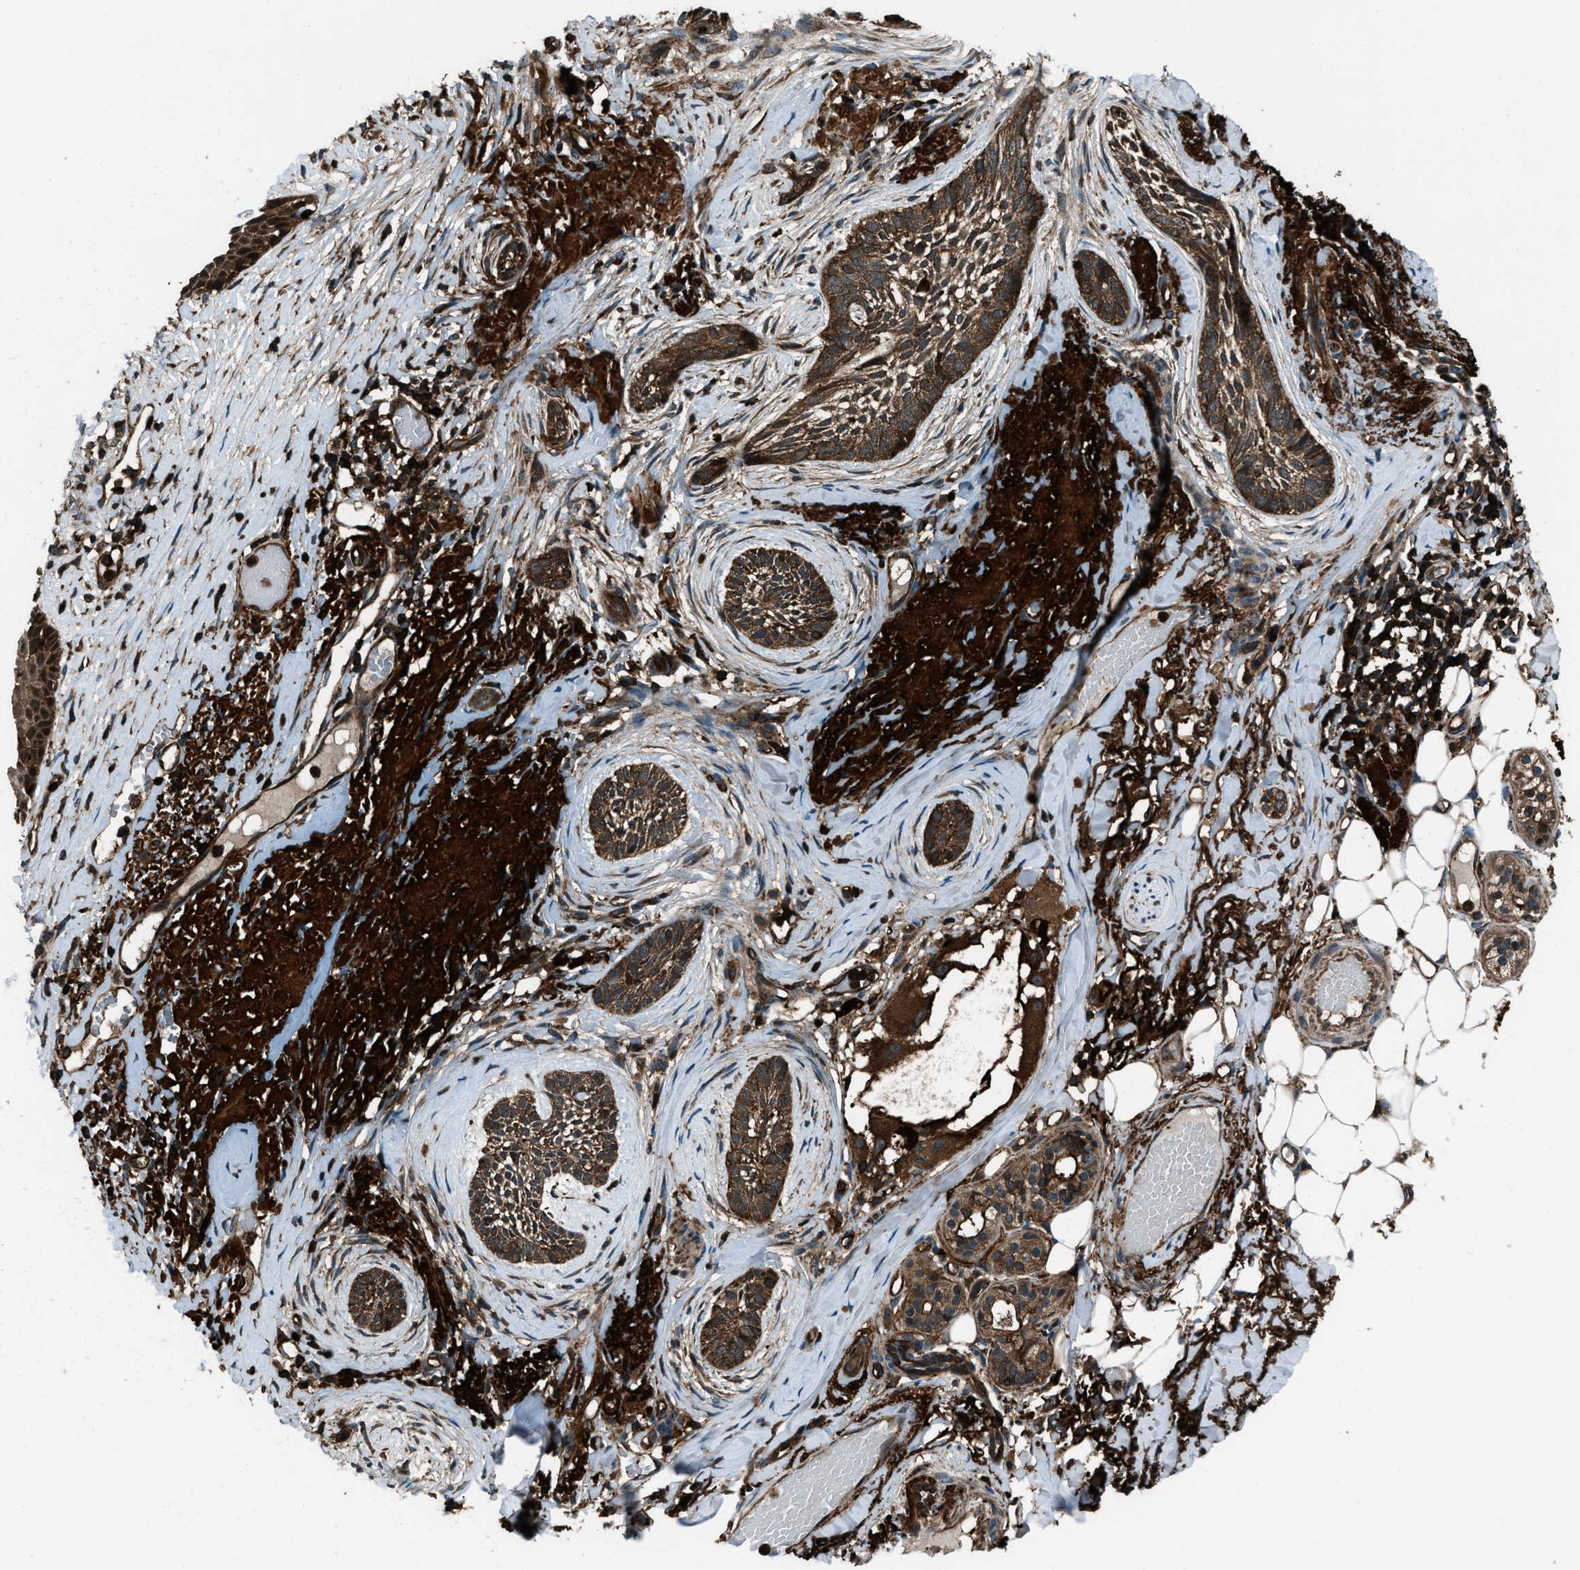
{"staining": {"intensity": "moderate", "quantity": ">75%", "location": "cytoplasmic/membranous"}, "tissue": "skin cancer", "cell_type": "Tumor cells", "image_type": "cancer", "snomed": [{"axis": "morphology", "description": "Basal cell carcinoma"}, {"axis": "topography", "description": "Skin"}], "caption": "This is a micrograph of IHC staining of skin cancer (basal cell carcinoma), which shows moderate staining in the cytoplasmic/membranous of tumor cells.", "gene": "SNX30", "patient": {"sex": "female", "age": 88}}